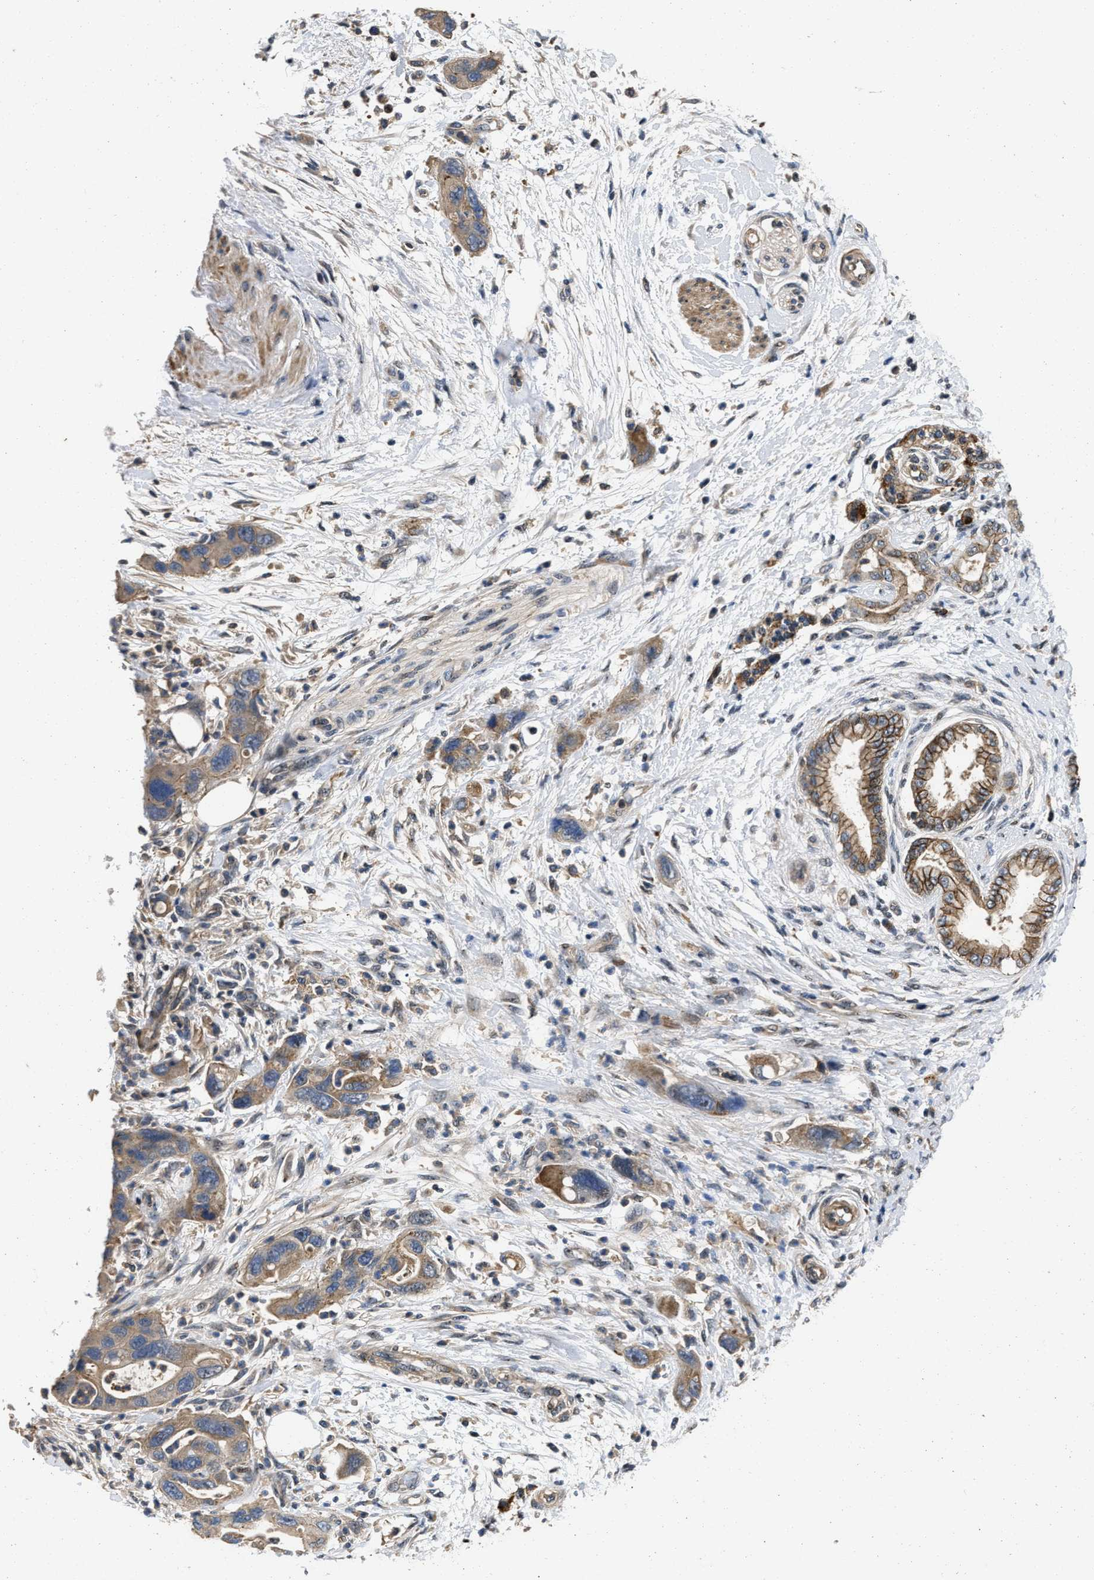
{"staining": {"intensity": "moderate", "quantity": ">75%", "location": "cytoplasmic/membranous"}, "tissue": "pancreatic cancer", "cell_type": "Tumor cells", "image_type": "cancer", "snomed": [{"axis": "morphology", "description": "Normal tissue, NOS"}, {"axis": "morphology", "description": "Adenocarcinoma, NOS"}, {"axis": "topography", "description": "Pancreas"}], "caption": "High-magnification brightfield microscopy of pancreatic cancer stained with DAB (3,3'-diaminobenzidine) (brown) and counterstained with hematoxylin (blue). tumor cells exhibit moderate cytoplasmic/membranous expression is identified in approximately>75% of cells.", "gene": "PRDM14", "patient": {"sex": "female", "age": 71}}